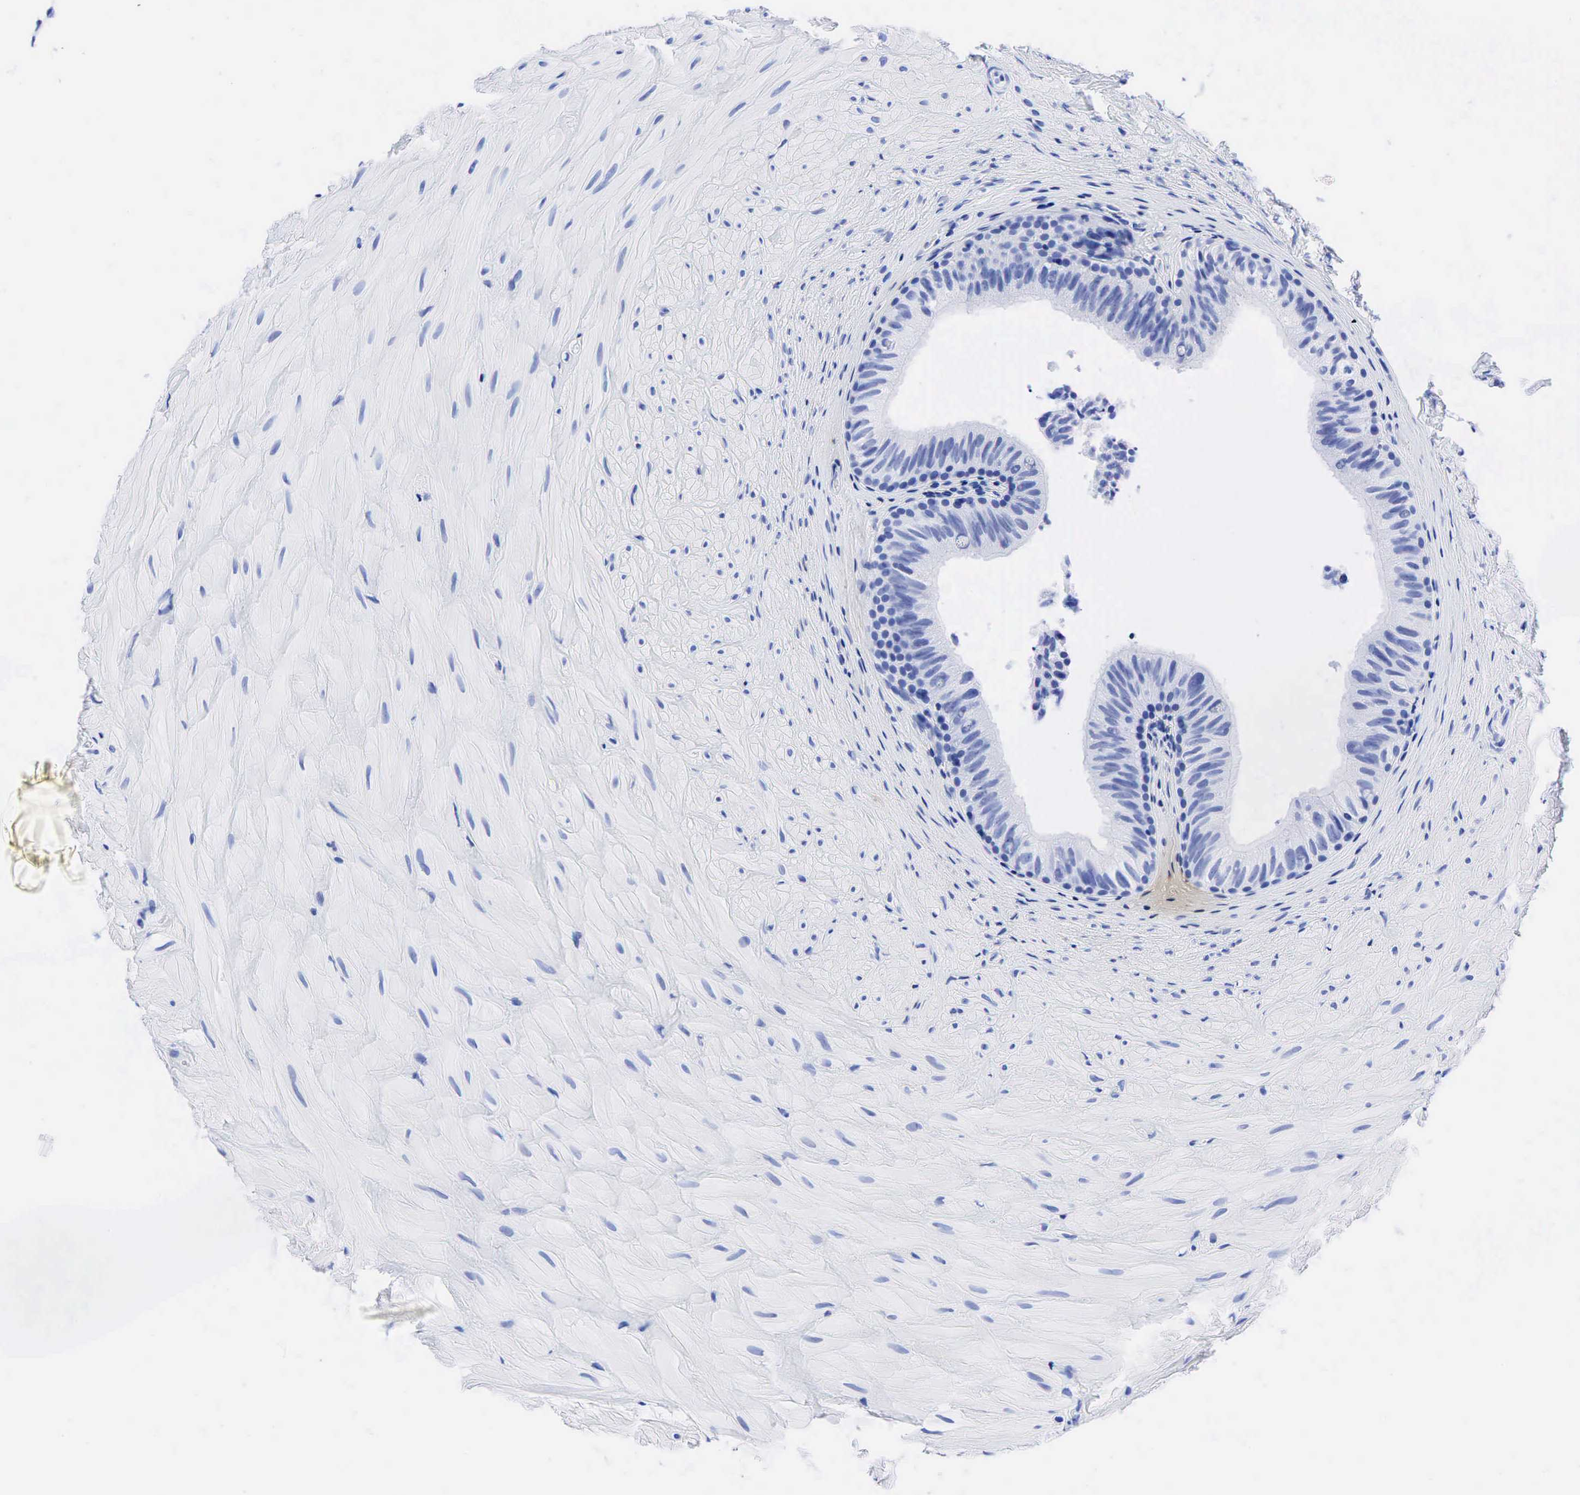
{"staining": {"intensity": "negative", "quantity": "none", "location": "none"}, "tissue": "epididymis", "cell_type": "Glandular cells", "image_type": "normal", "snomed": [{"axis": "morphology", "description": "Normal tissue, NOS"}, {"axis": "topography", "description": "Epididymis"}], "caption": "Epididymis was stained to show a protein in brown. There is no significant positivity in glandular cells. (Stains: DAB (3,3'-diaminobenzidine) immunohistochemistry (IHC) with hematoxylin counter stain, Microscopy: brightfield microscopy at high magnification).", "gene": "CEACAM5", "patient": {"sex": "male", "age": 37}}